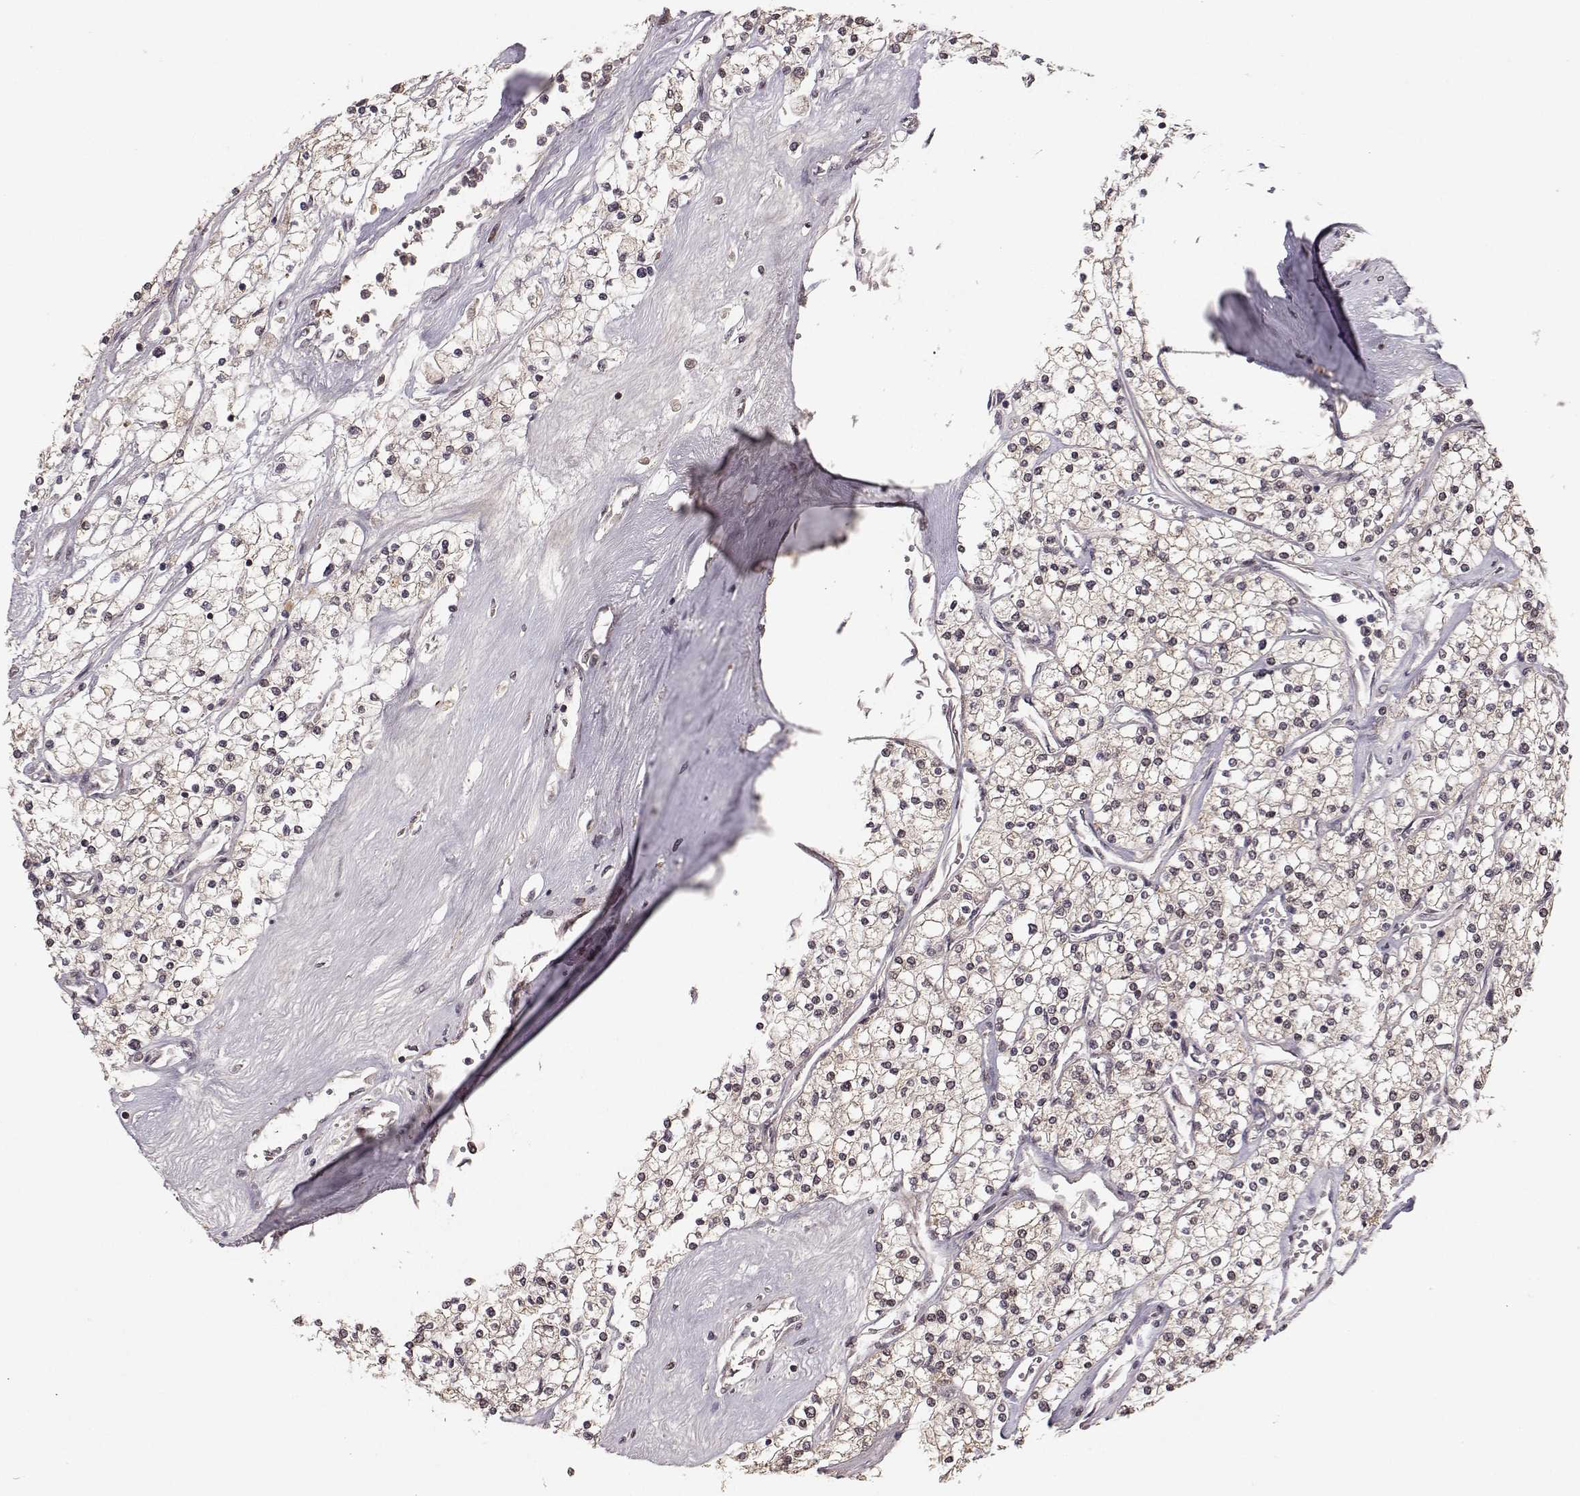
{"staining": {"intensity": "weak", "quantity": "25%-75%", "location": "cytoplasmic/membranous"}, "tissue": "renal cancer", "cell_type": "Tumor cells", "image_type": "cancer", "snomed": [{"axis": "morphology", "description": "Adenocarcinoma, NOS"}, {"axis": "topography", "description": "Kidney"}], "caption": "Immunohistochemical staining of adenocarcinoma (renal) displays weak cytoplasmic/membranous protein staining in about 25%-75% of tumor cells.", "gene": "PLEKHG3", "patient": {"sex": "male", "age": 80}}